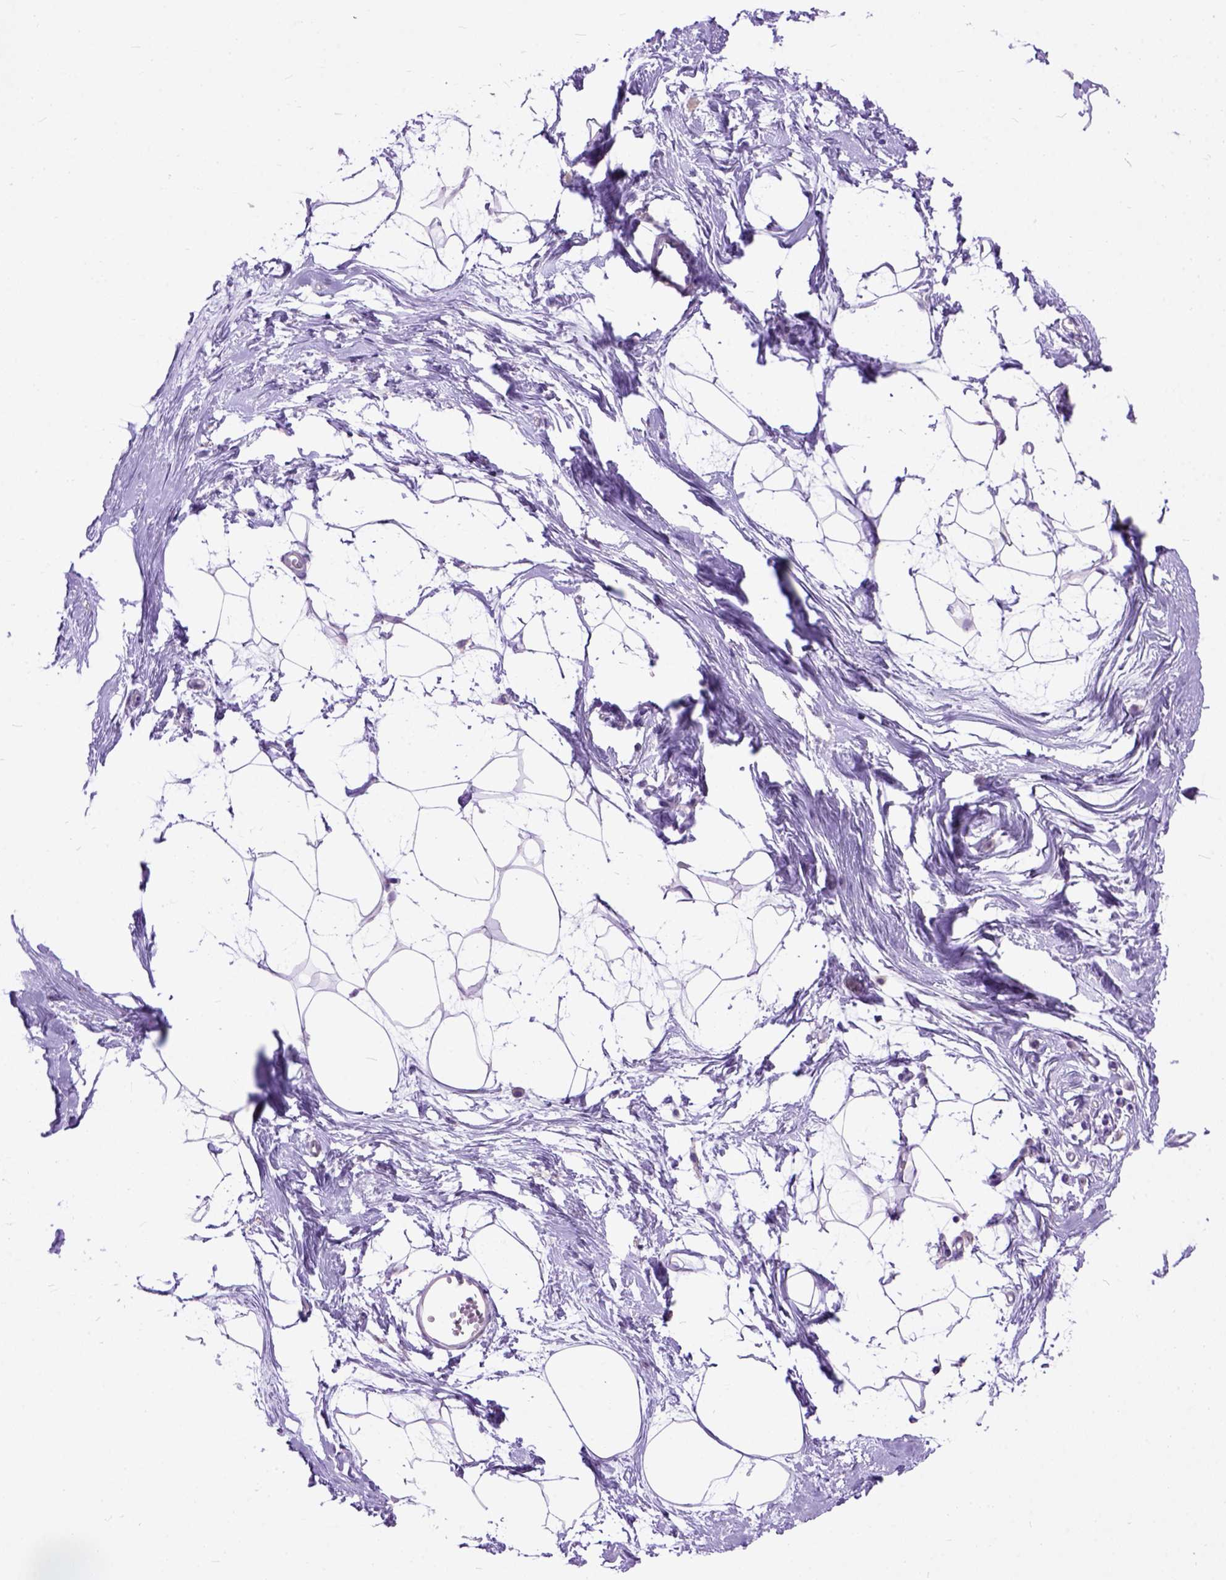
{"staining": {"intensity": "negative", "quantity": "none", "location": "none"}, "tissue": "breast", "cell_type": "Adipocytes", "image_type": "normal", "snomed": [{"axis": "morphology", "description": "Normal tissue, NOS"}, {"axis": "topography", "description": "Breast"}], "caption": "Adipocytes show no significant staining in normal breast. (DAB IHC visualized using brightfield microscopy, high magnification).", "gene": "MAPT", "patient": {"sex": "female", "age": 45}}